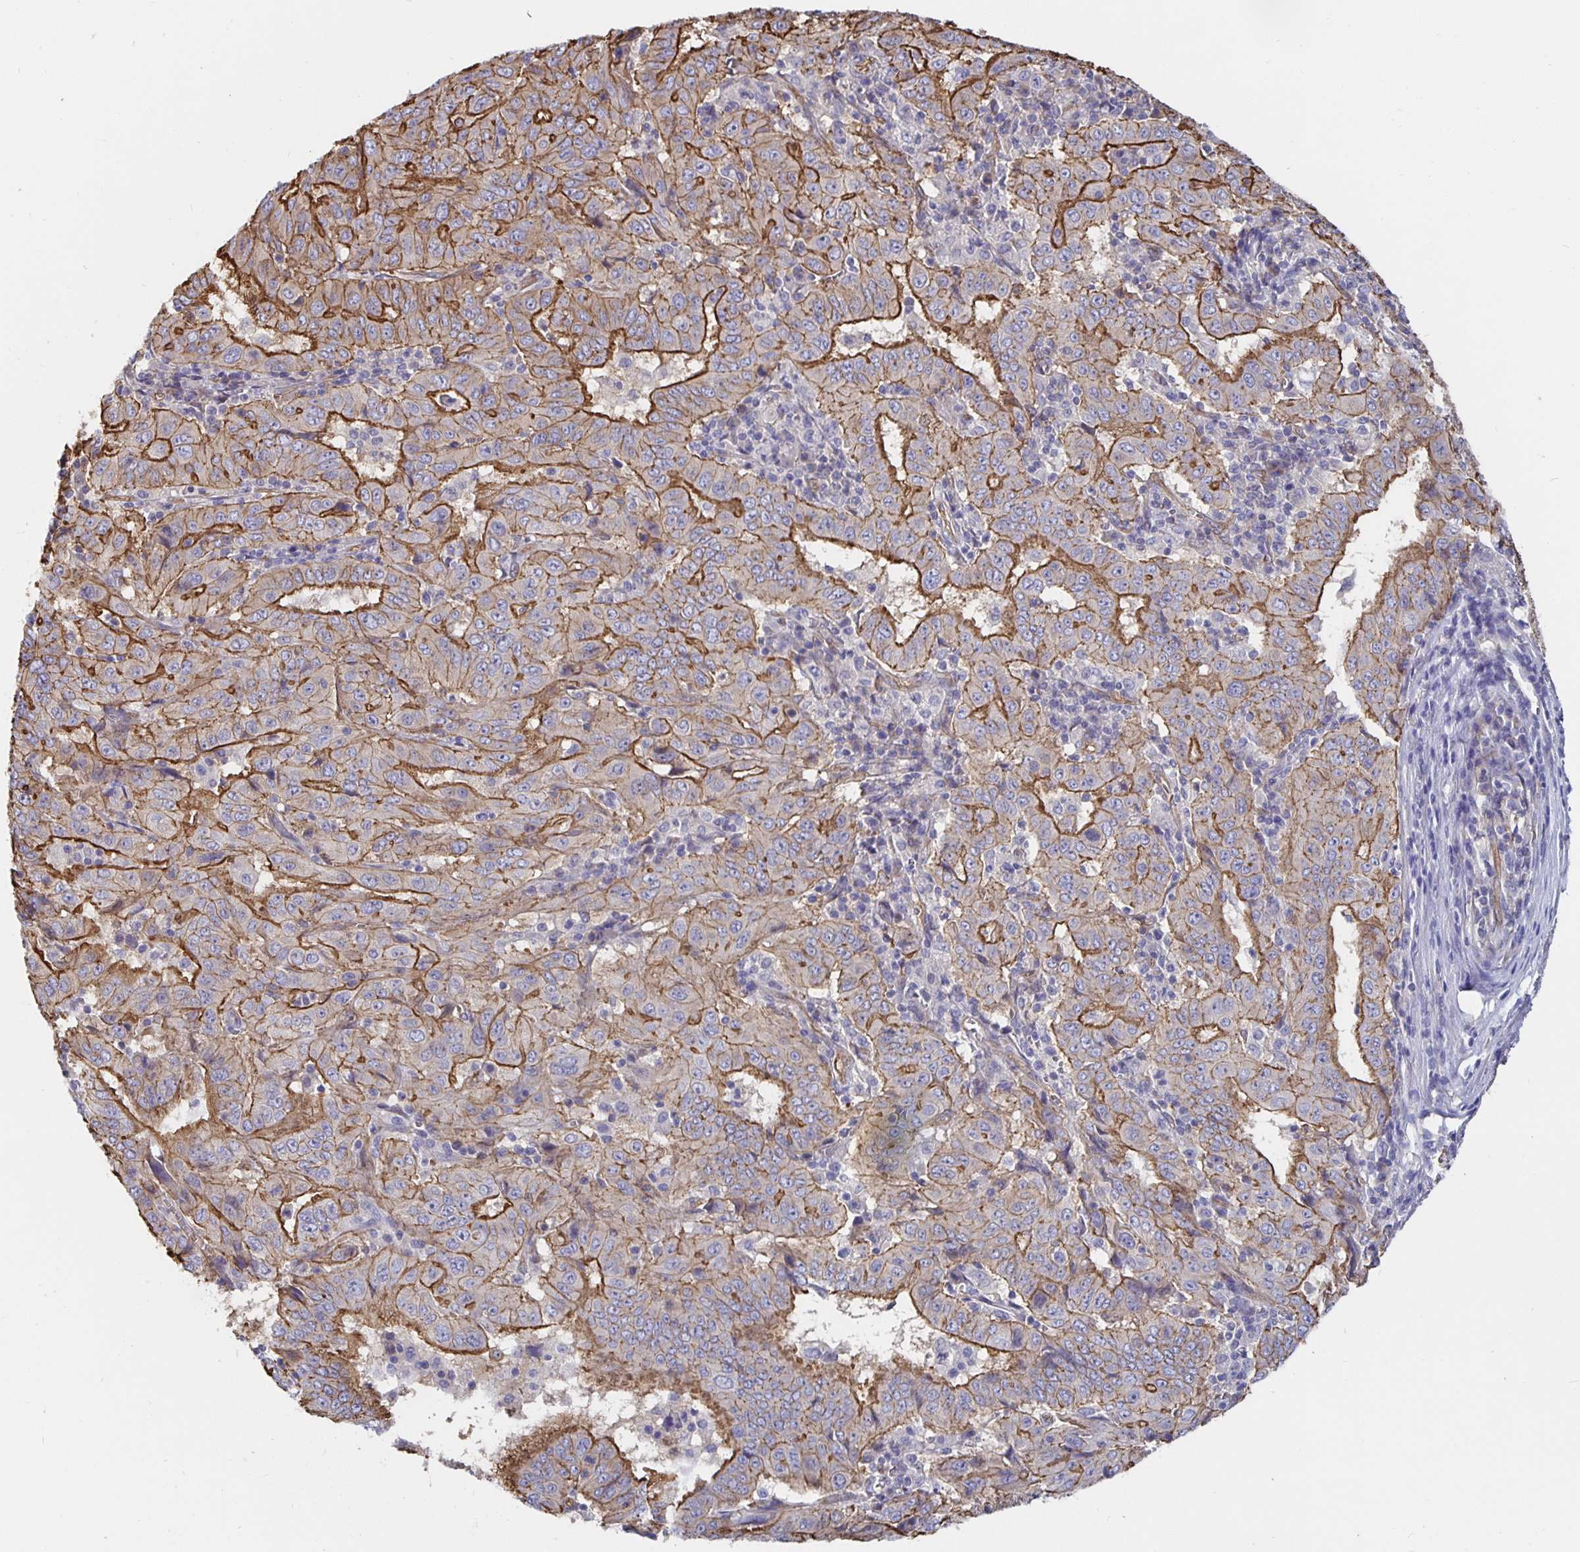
{"staining": {"intensity": "strong", "quantity": "25%-75%", "location": "cytoplasmic/membranous"}, "tissue": "pancreatic cancer", "cell_type": "Tumor cells", "image_type": "cancer", "snomed": [{"axis": "morphology", "description": "Adenocarcinoma, NOS"}, {"axis": "topography", "description": "Pancreas"}], "caption": "Human pancreatic cancer (adenocarcinoma) stained for a protein (brown) reveals strong cytoplasmic/membranous positive positivity in about 25%-75% of tumor cells.", "gene": "ARHGEF39", "patient": {"sex": "male", "age": 63}}